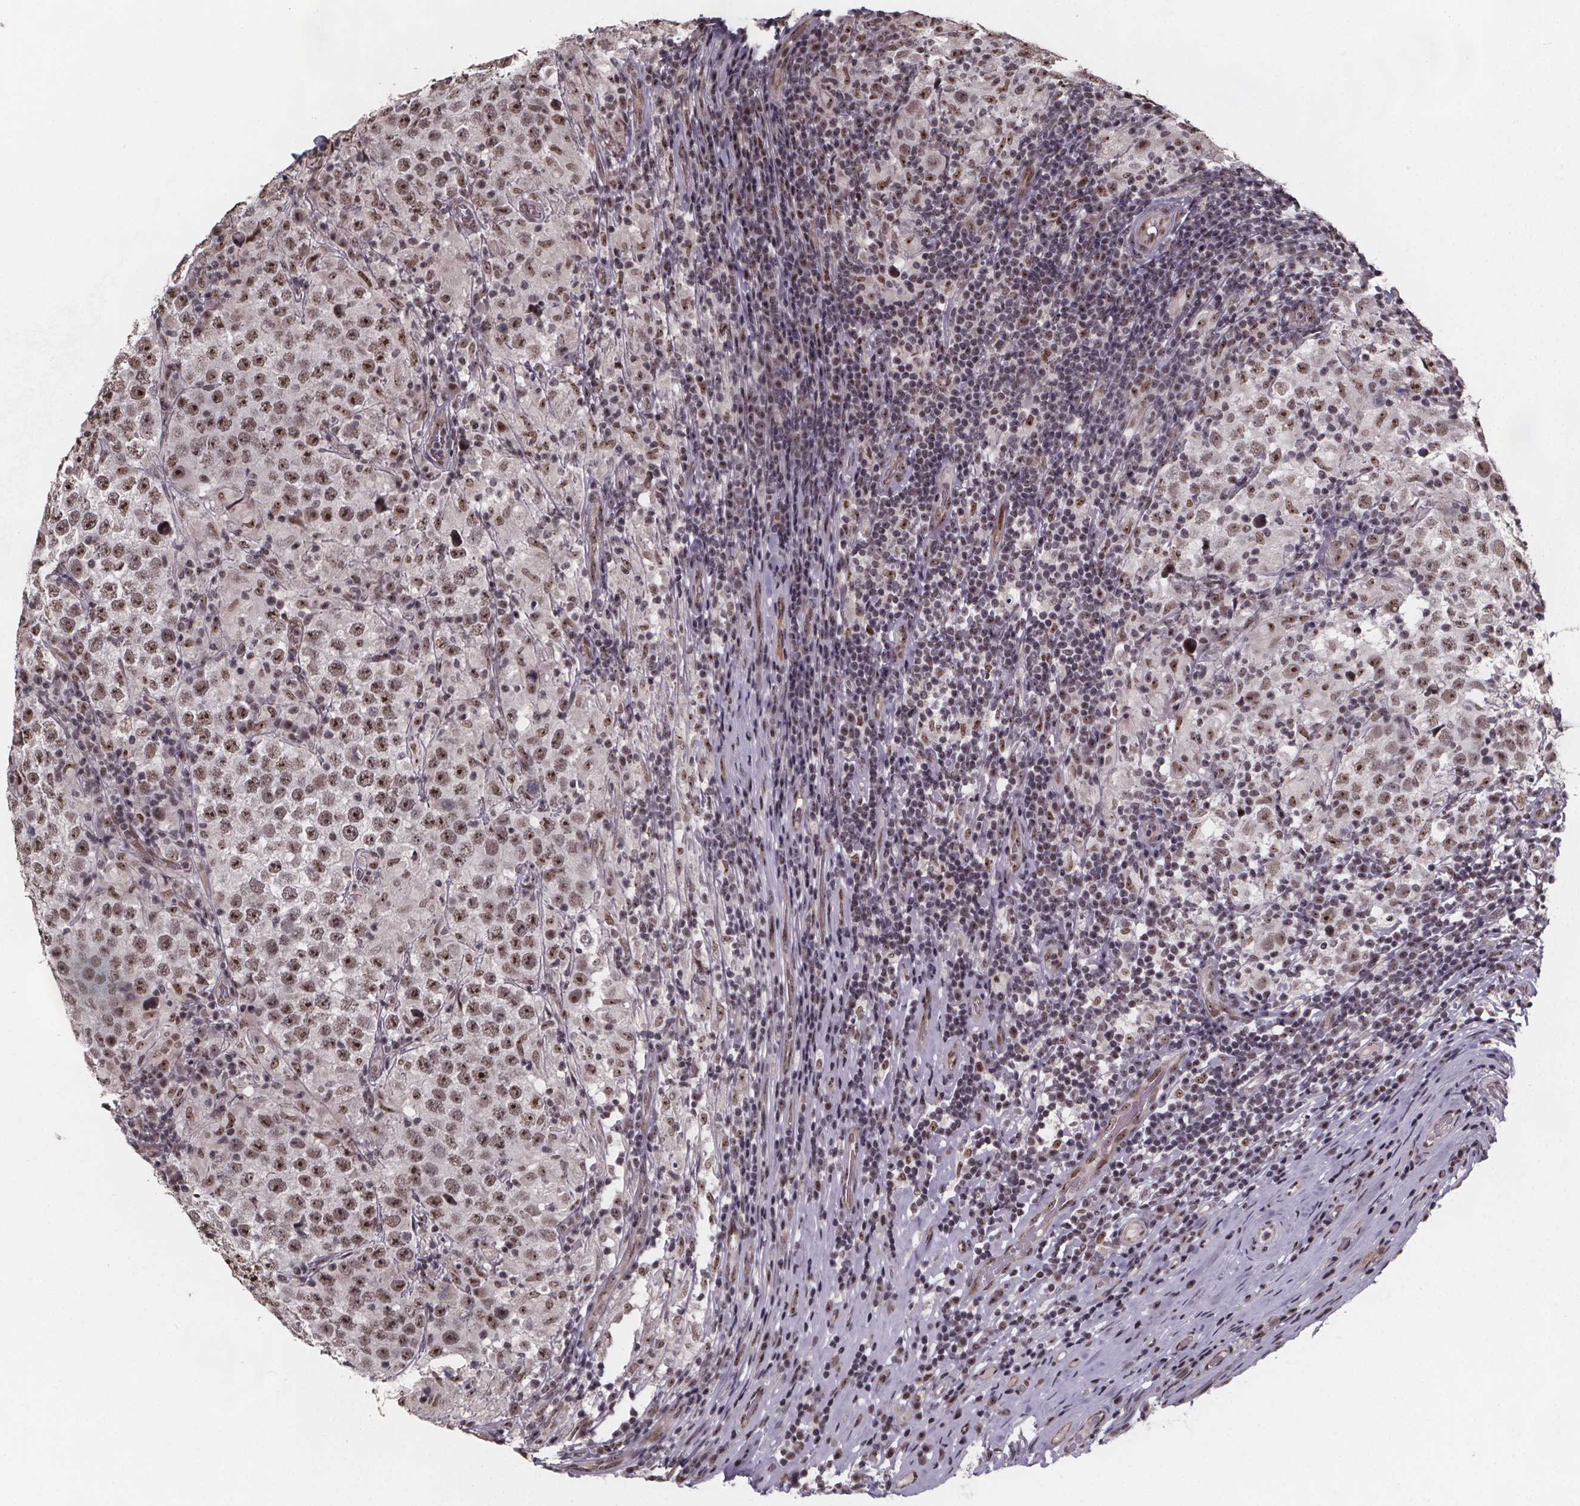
{"staining": {"intensity": "moderate", "quantity": ">75%", "location": "nuclear"}, "tissue": "testis cancer", "cell_type": "Tumor cells", "image_type": "cancer", "snomed": [{"axis": "morphology", "description": "Seminoma, NOS"}, {"axis": "morphology", "description": "Carcinoma, Embryonal, NOS"}, {"axis": "topography", "description": "Testis"}], "caption": "Tumor cells show medium levels of moderate nuclear staining in approximately >75% of cells in testis cancer (seminoma).", "gene": "U2SURP", "patient": {"sex": "male", "age": 41}}